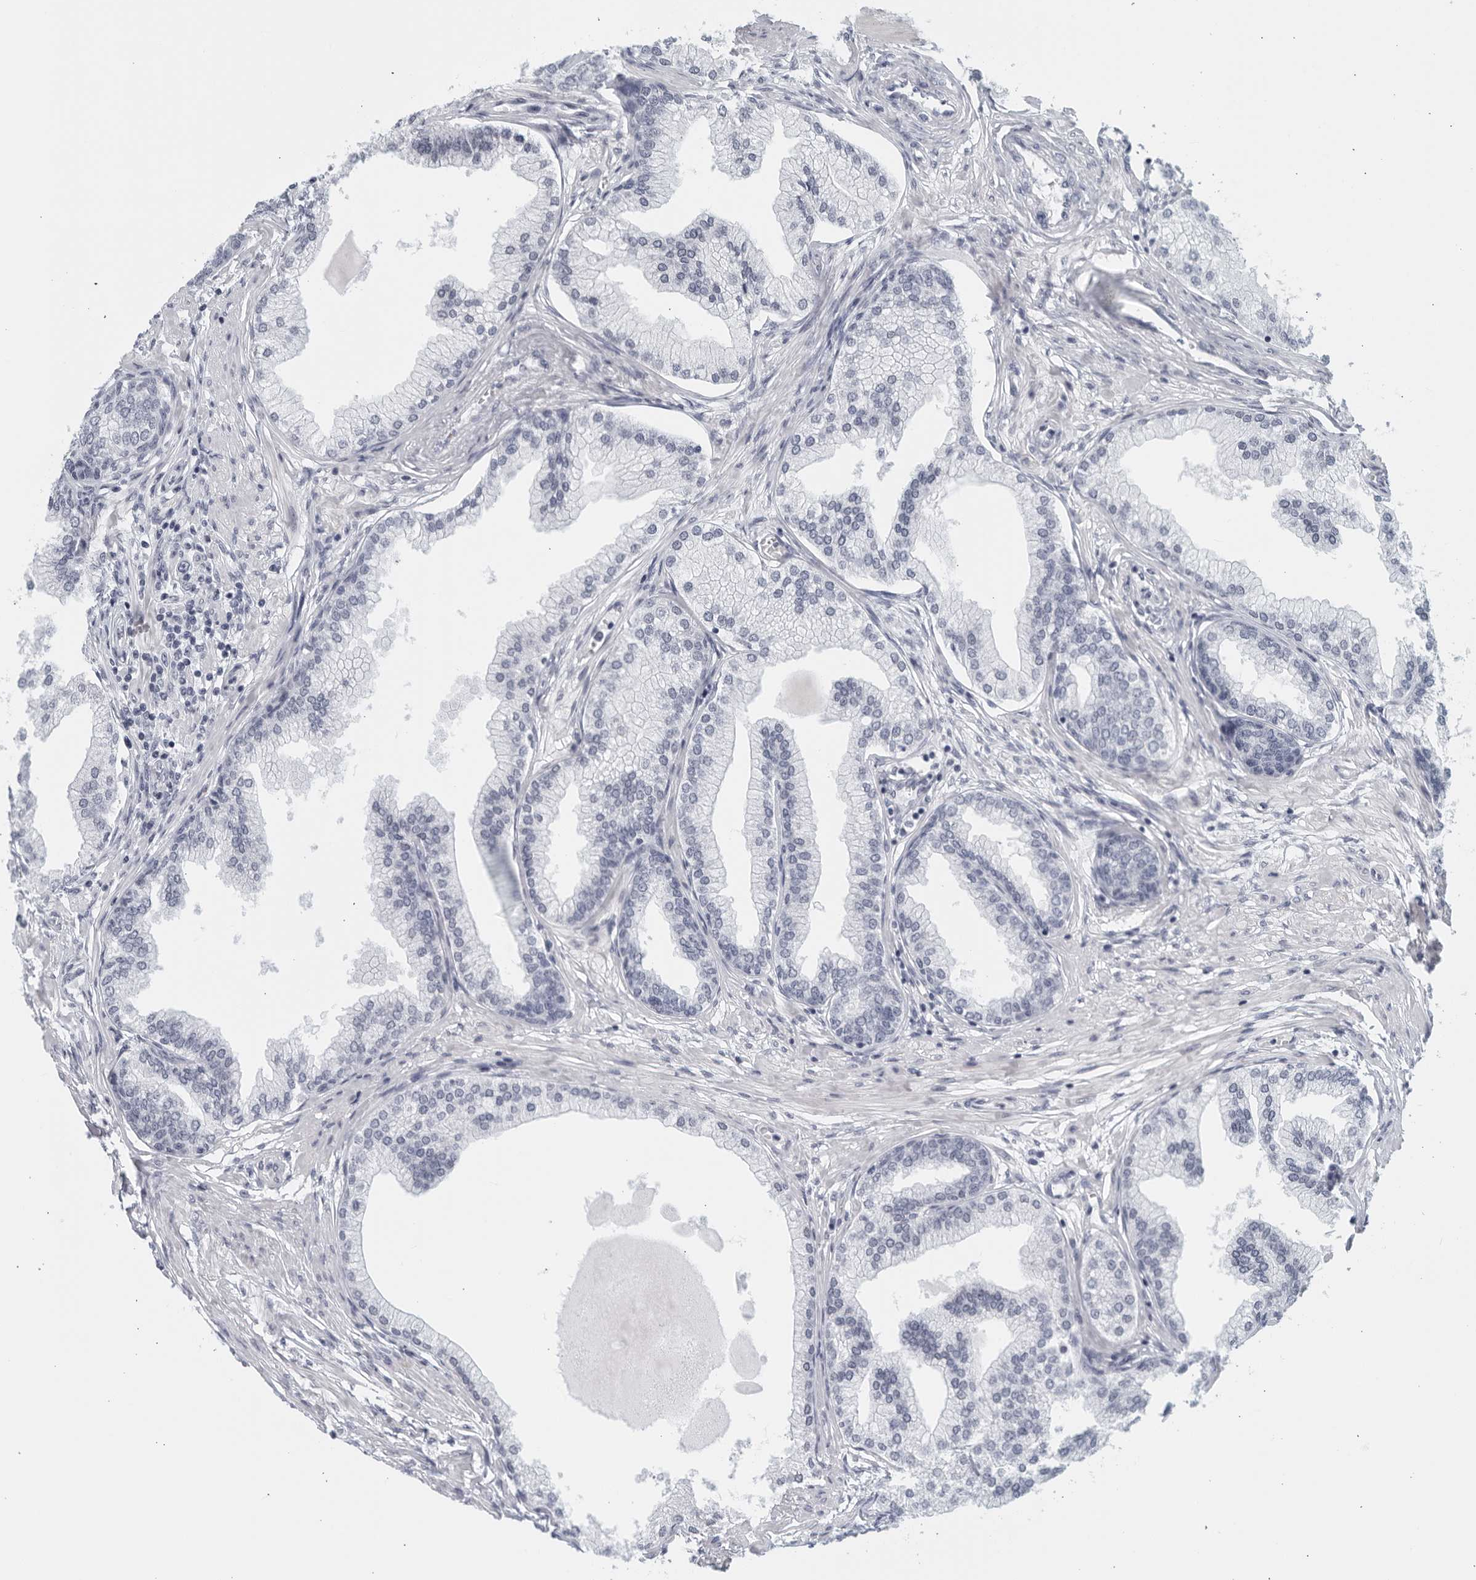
{"staining": {"intensity": "negative", "quantity": "none", "location": "none"}, "tissue": "prostate", "cell_type": "Glandular cells", "image_type": "normal", "snomed": [{"axis": "morphology", "description": "Normal tissue, NOS"}, {"axis": "morphology", "description": "Urothelial carcinoma, Low grade"}, {"axis": "topography", "description": "Urinary bladder"}, {"axis": "topography", "description": "Prostate"}], "caption": "Histopathology image shows no significant protein positivity in glandular cells of benign prostate. (DAB IHC with hematoxylin counter stain).", "gene": "MATN1", "patient": {"sex": "male", "age": 60}}